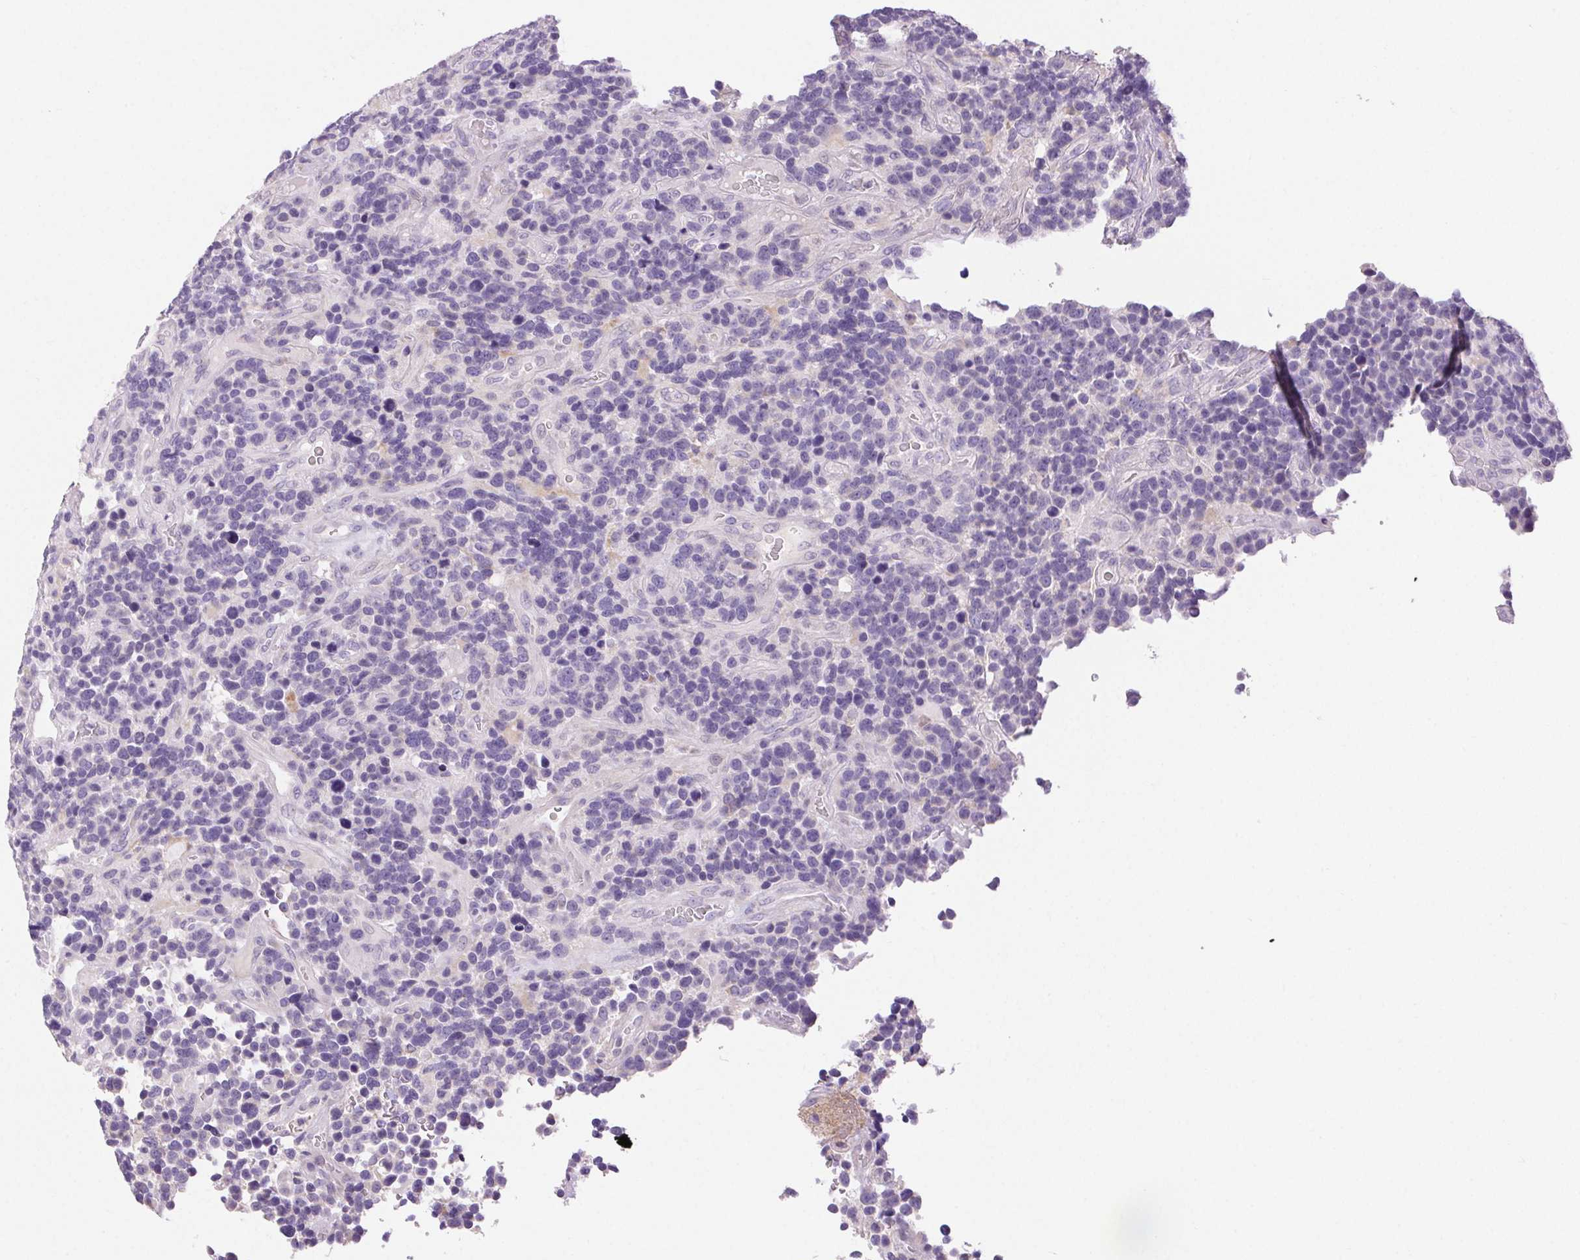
{"staining": {"intensity": "negative", "quantity": "none", "location": "none"}, "tissue": "glioma", "cell_type": "Tumor cells", "image_type": "cancer", "snomed": [{"axis": "morphology", "description": "Glioma, malignant, High grade"}, {"axis": "topography", "description": "Brain"}], "caption": "This is an immunohistochemistry (IHC) histopathology image of human glioma. There is no staining in tumor cells.", "gene": "ARHGAP11B", "patient": {"sex": "male", "age": 33}}